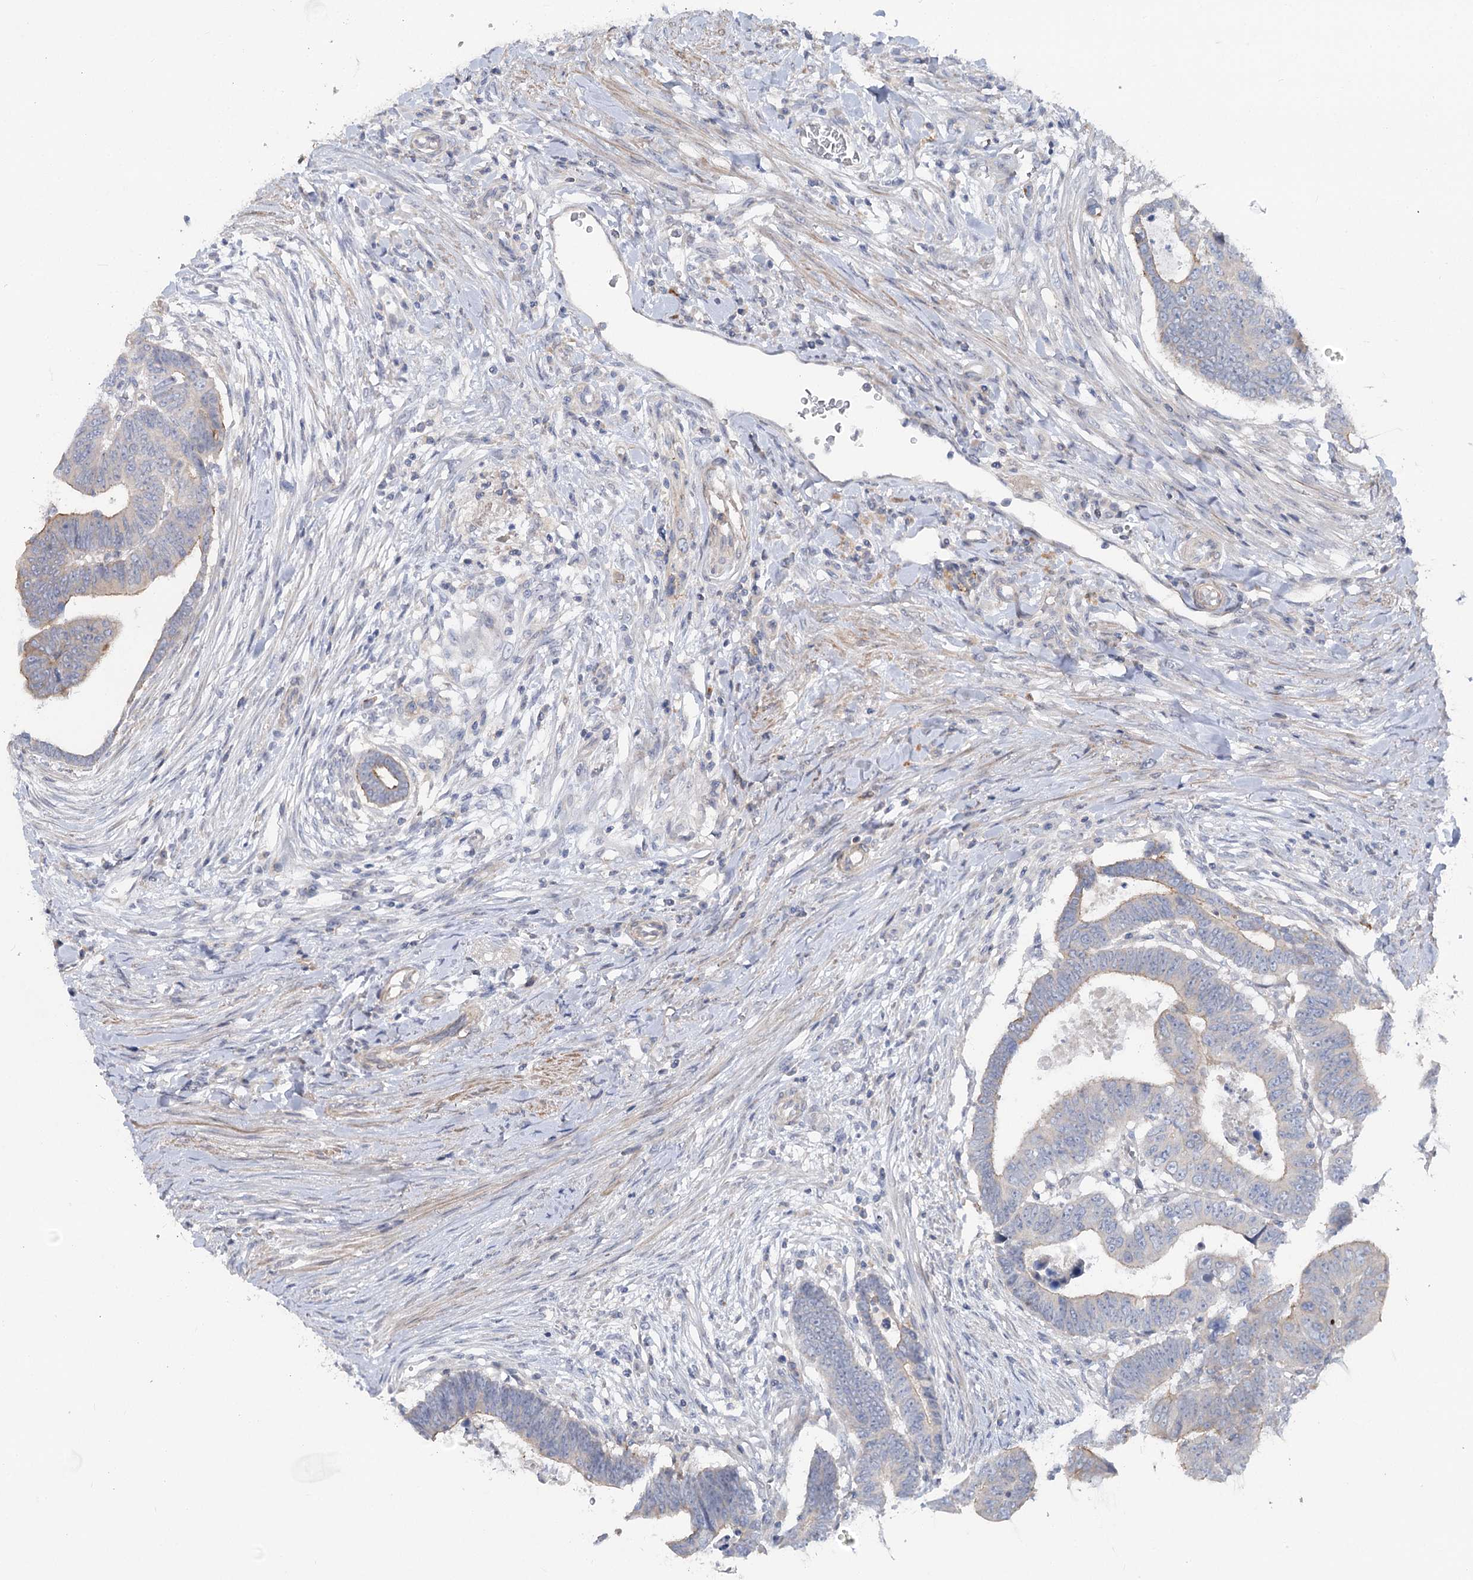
{"staining": {"intensity": "weak", "quantity": "<25%", "location": "cytoplasmic/membranous"}, "tissue": "colorectal cancer", "cell_type": "Tumor cells", "image_type": "cancer", "snomed": [{"axis": "morphology", "description": "Normal tissue, NOS"}, {"axis": "morphology", "description": "Adenocarcinoma, NOS"}, {"axis": "topography", "description": "Rectum"}], "caption": "Human colorectal cancer (adenocarcinoma) stained for a protein using immunohistochemistry (IHC) shows no expression in tumor cells.", "gene": "SCN11A", "patient": {"sex": "female", "age": 65}}